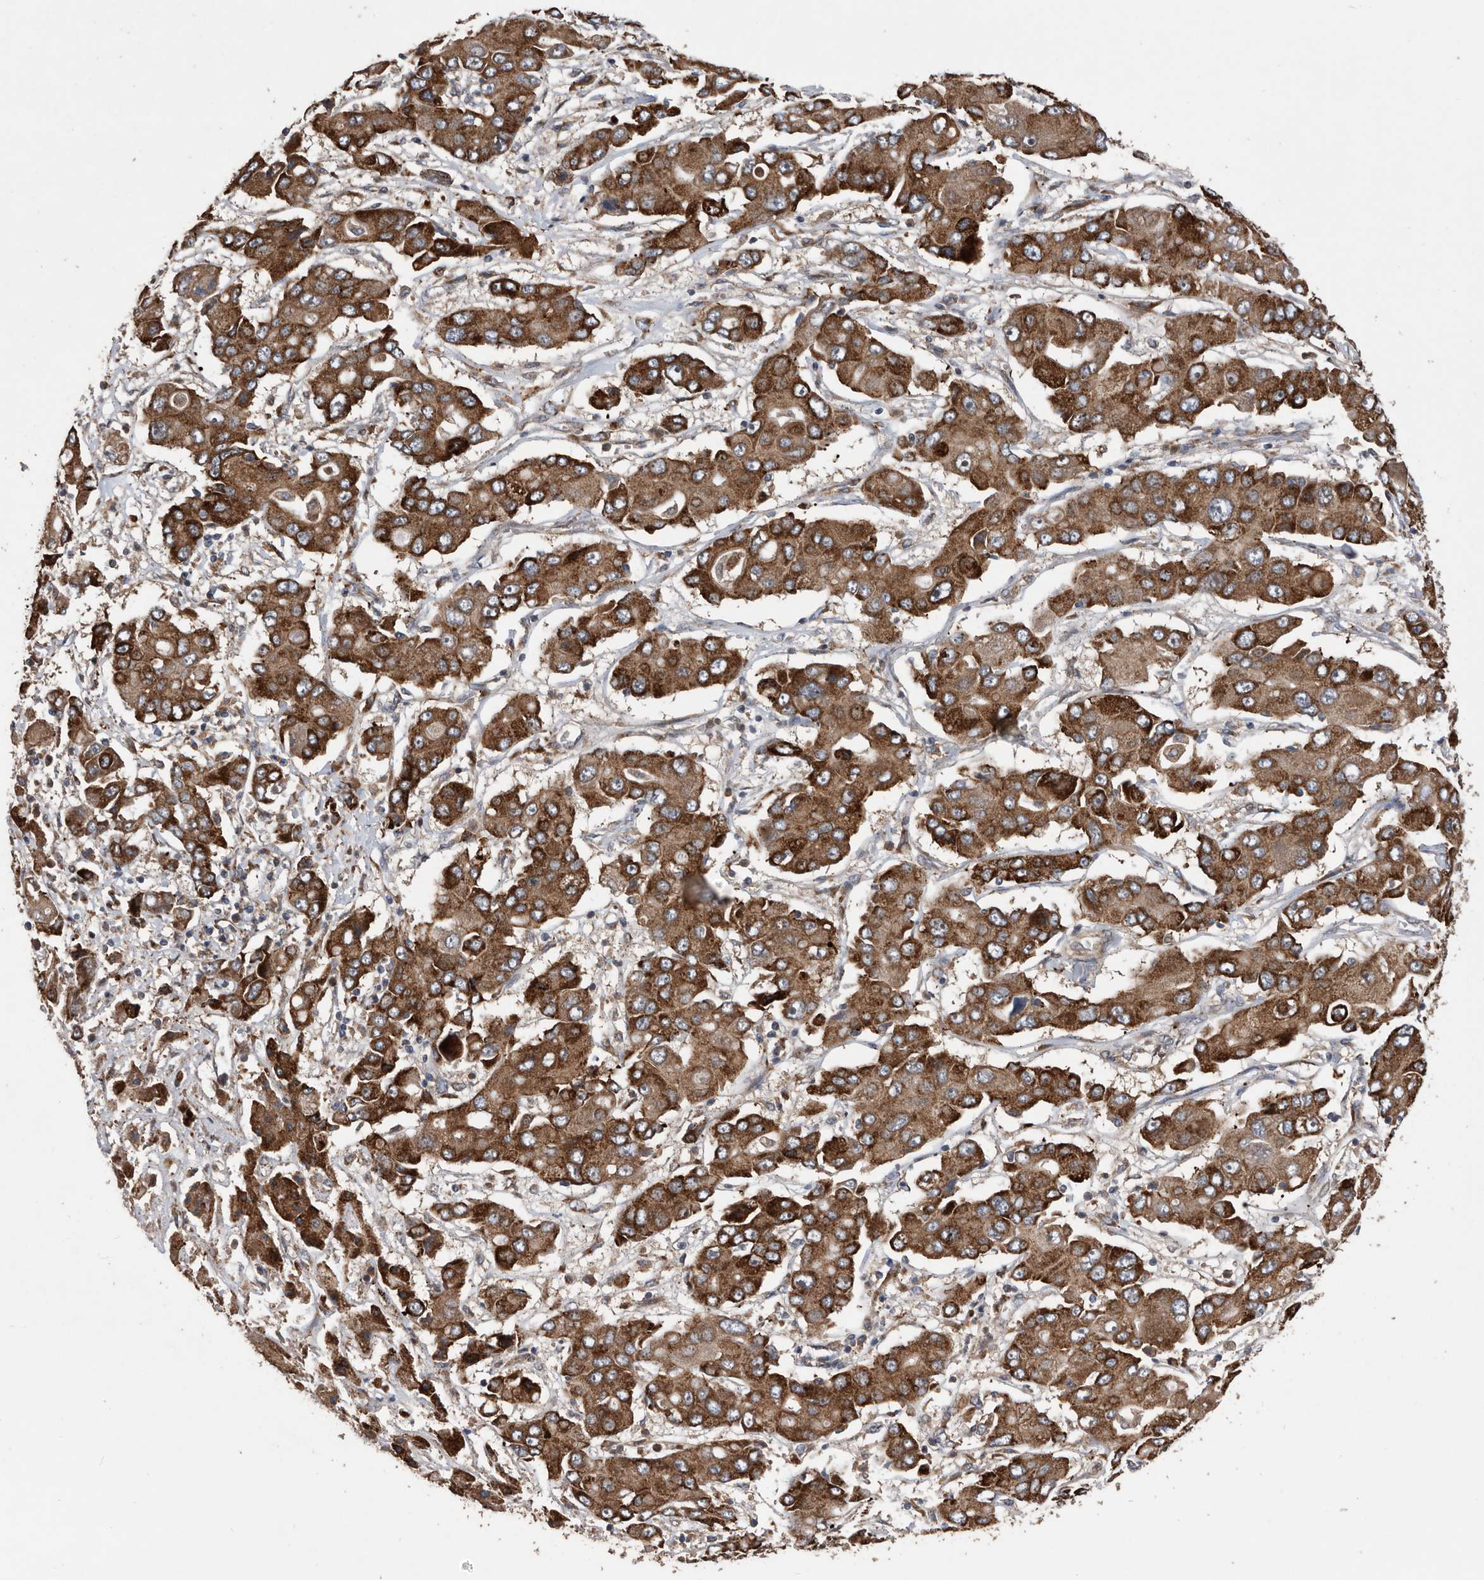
{"staining": {"intensity": "strong", "quantity": ">75%", "location": "cytoplasmic/membranous"}, "tissue": "liver cancer", "cell_type": "Tumor cells", "image_type": "cancer", "snomed": [{"axis": "morphology", "description": "Cholangiocarcinoma"}, {"axis": "topography", "description": "Liver"}], "caption": "This micrograph reveals liver cholangiocarcinoma stained with IHC to label a protein in brown. The cytoplasmic/membranous of tumor cells show strong positivity for the protein. Nuclei are counter-stained blue.", "gene": "SERINC2", "patient": {"sex": "male", "age": 67}}